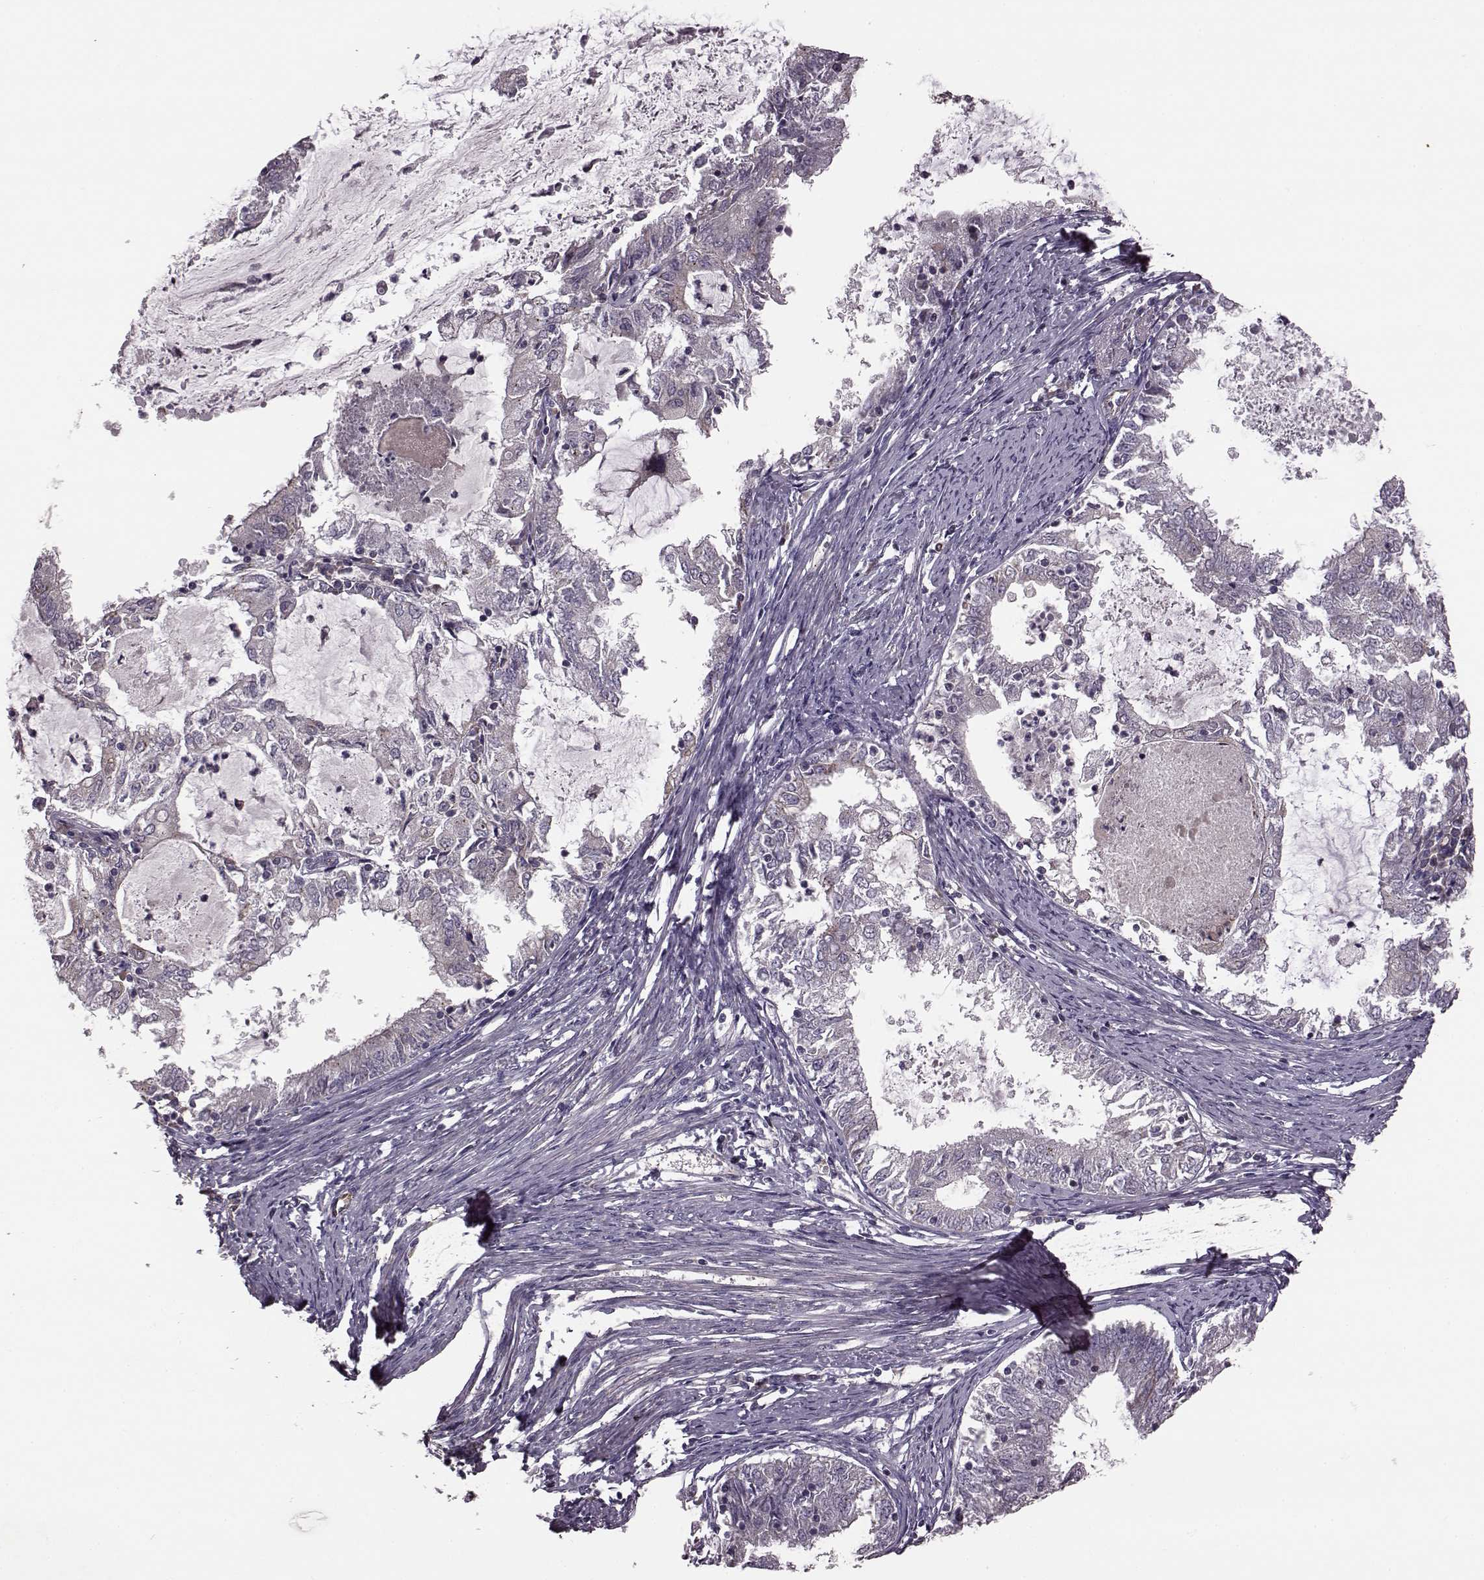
{"staining": {"intensity": "negative", "quantity": "none", "location": "none"}, "tissue": "endometrial cancer", "cell_type": "Tumor cells", "image_type": "cancer", "snomed": [{"axis": "morphology", "description": "Adenocarcinoma, NOS"}, {"axis": "topography", "description": "Endometrium"}], "caption": "There is no significant positivity in tumor cells of endometrial adenocarcinoma.", "gene": "NTF3", "patient": {"sex": "female", "age": 57}}